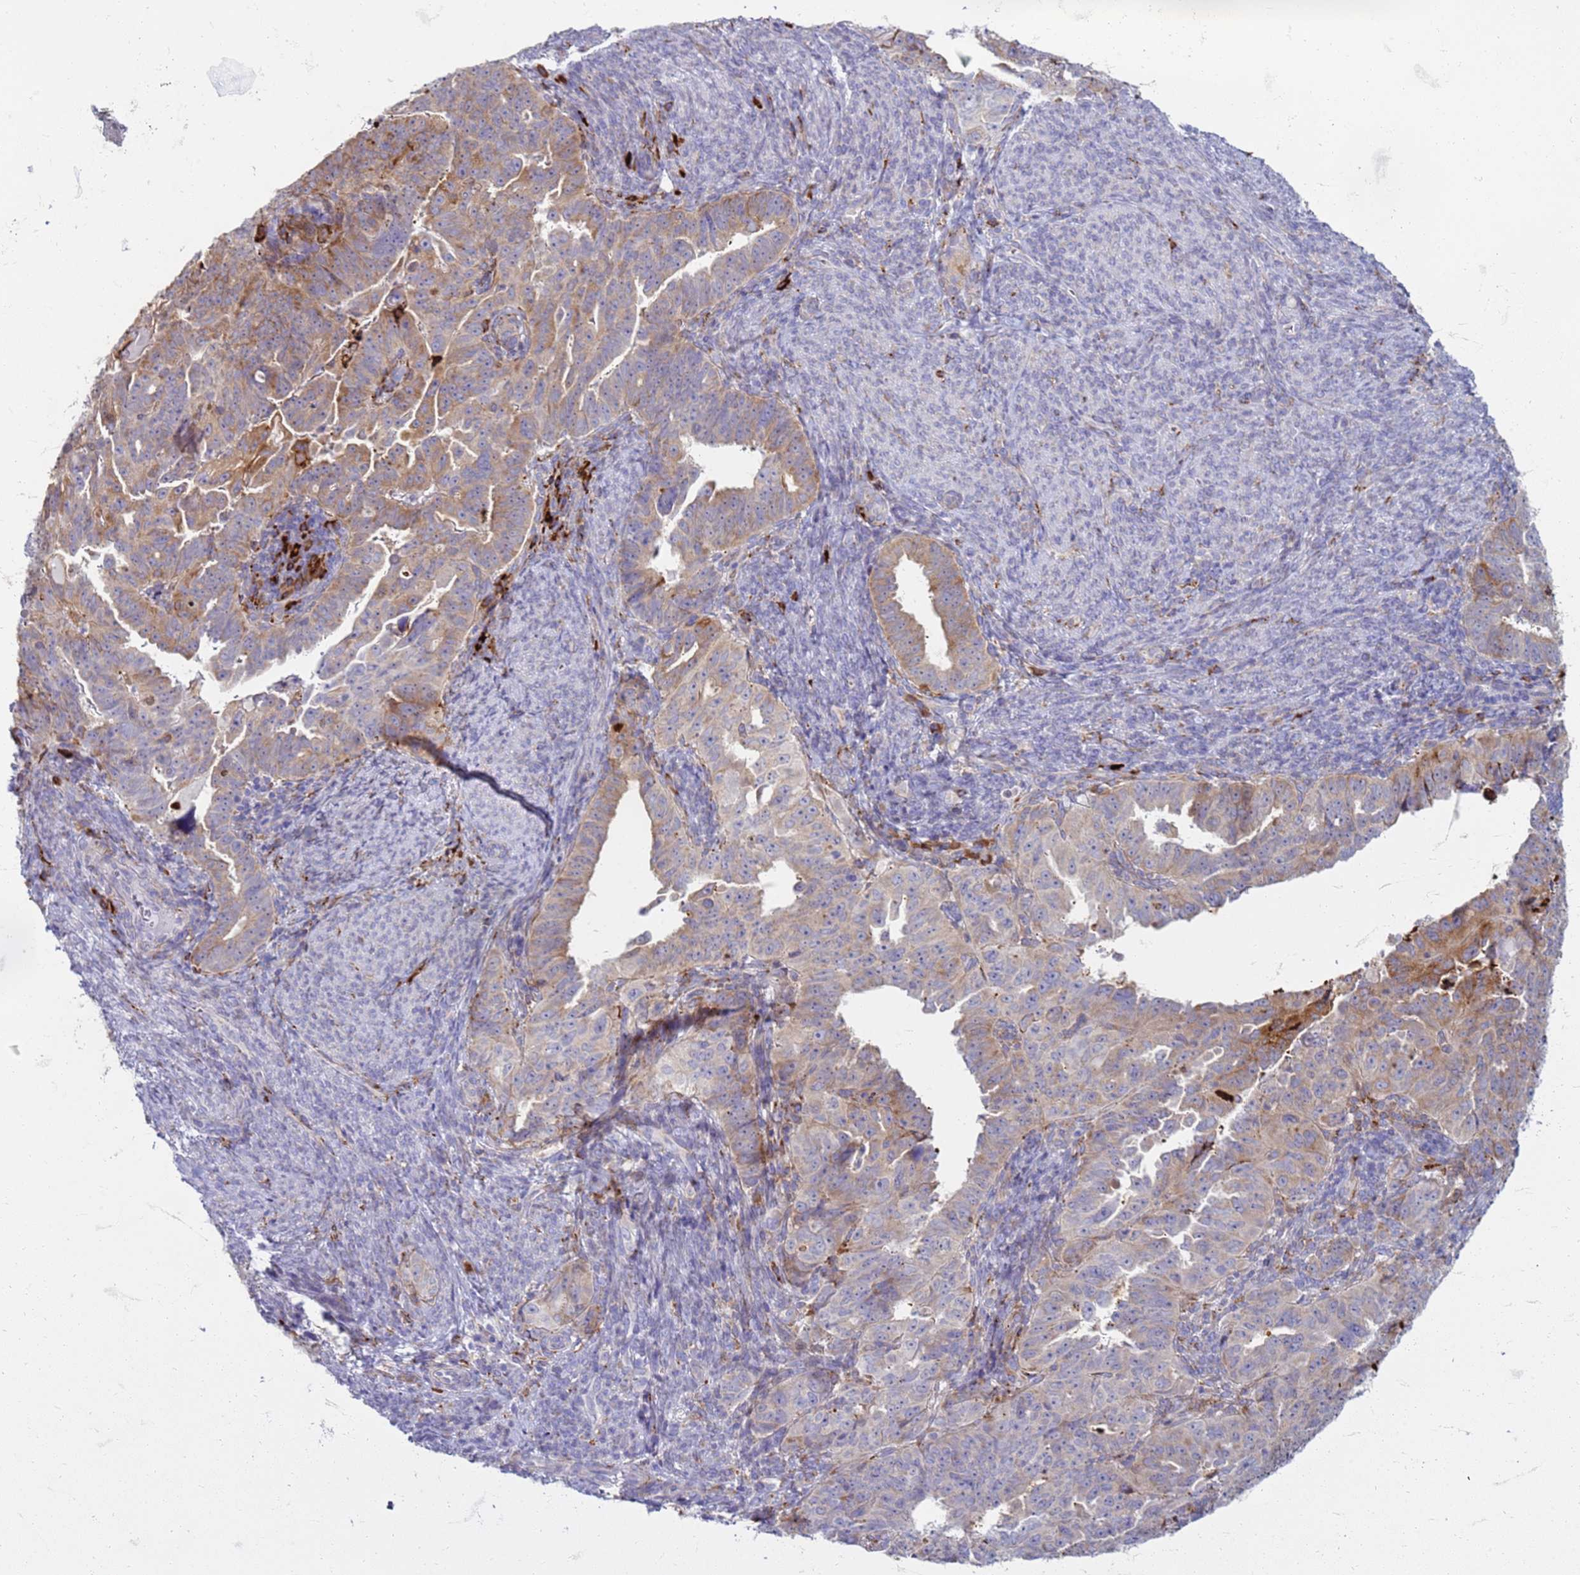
{"staining": {"intensity": "moderate", "quantity": "<25%", "location": "cytoplasmic/membranous"}, "tissue": "endometrial cancer", "cell_type": "Tumor cells", "image_type": "cancer", "snomed": [{"axis": "morphology", "description": "Adenocarcinoma, NOS"}, {"axis": "topography", "description": "Endometrium"}], "caption": "Immunohistochemical staining of endometrial adenocarcinoma shows moderate cytoplasmic/membranous protein positivity in approximately <25% of tumor cells. (Stains: DAB in brown, nuclei in blue, Microscopy: brightfield microscopy at high magnification).", "gene": "PDK3", "patient": {"sex": "female", "age": 65}}